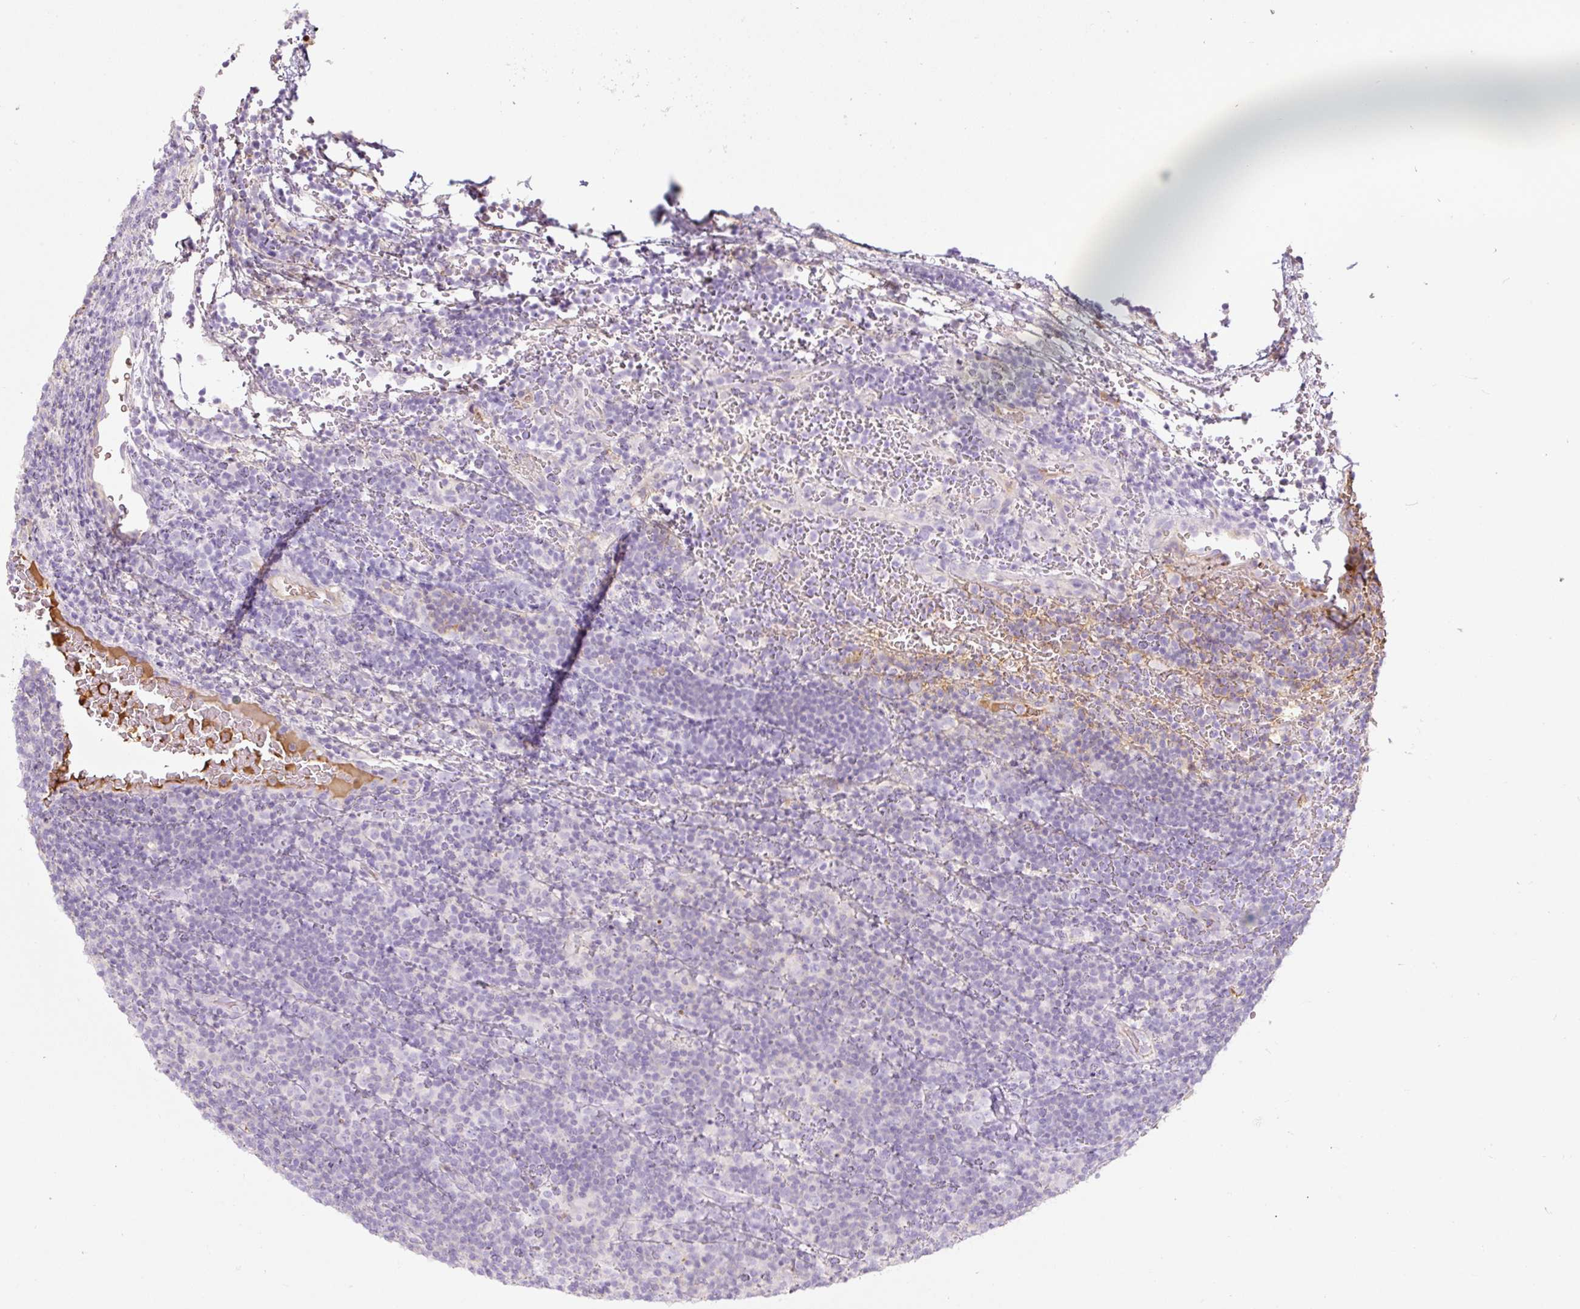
{"staining": {"intensity": "negative", "quantity": "none", "location": "none"}, "tissue": "lymphoma", "cell_type": "Tumor cells", "image_type": "cancer", "snomed": [{"axis": "morphology", "description": "Hodgkin's disease, NOS"}, {"axis": "topography", "description": "Lymph node"}], "caption": "A high-resolution photomicrograph shows immunohistochemistry (IHC) staining of lymphoma, which exhibits no significant expression in tumor cells. (Stains: DAB immunohistochemistry (IHC) with hematoxylin counter stain, Microscopy: brightfield microscopy at high magnification).", "gene": "APOA1", "patient": {"sex": "female", "age": 57}}